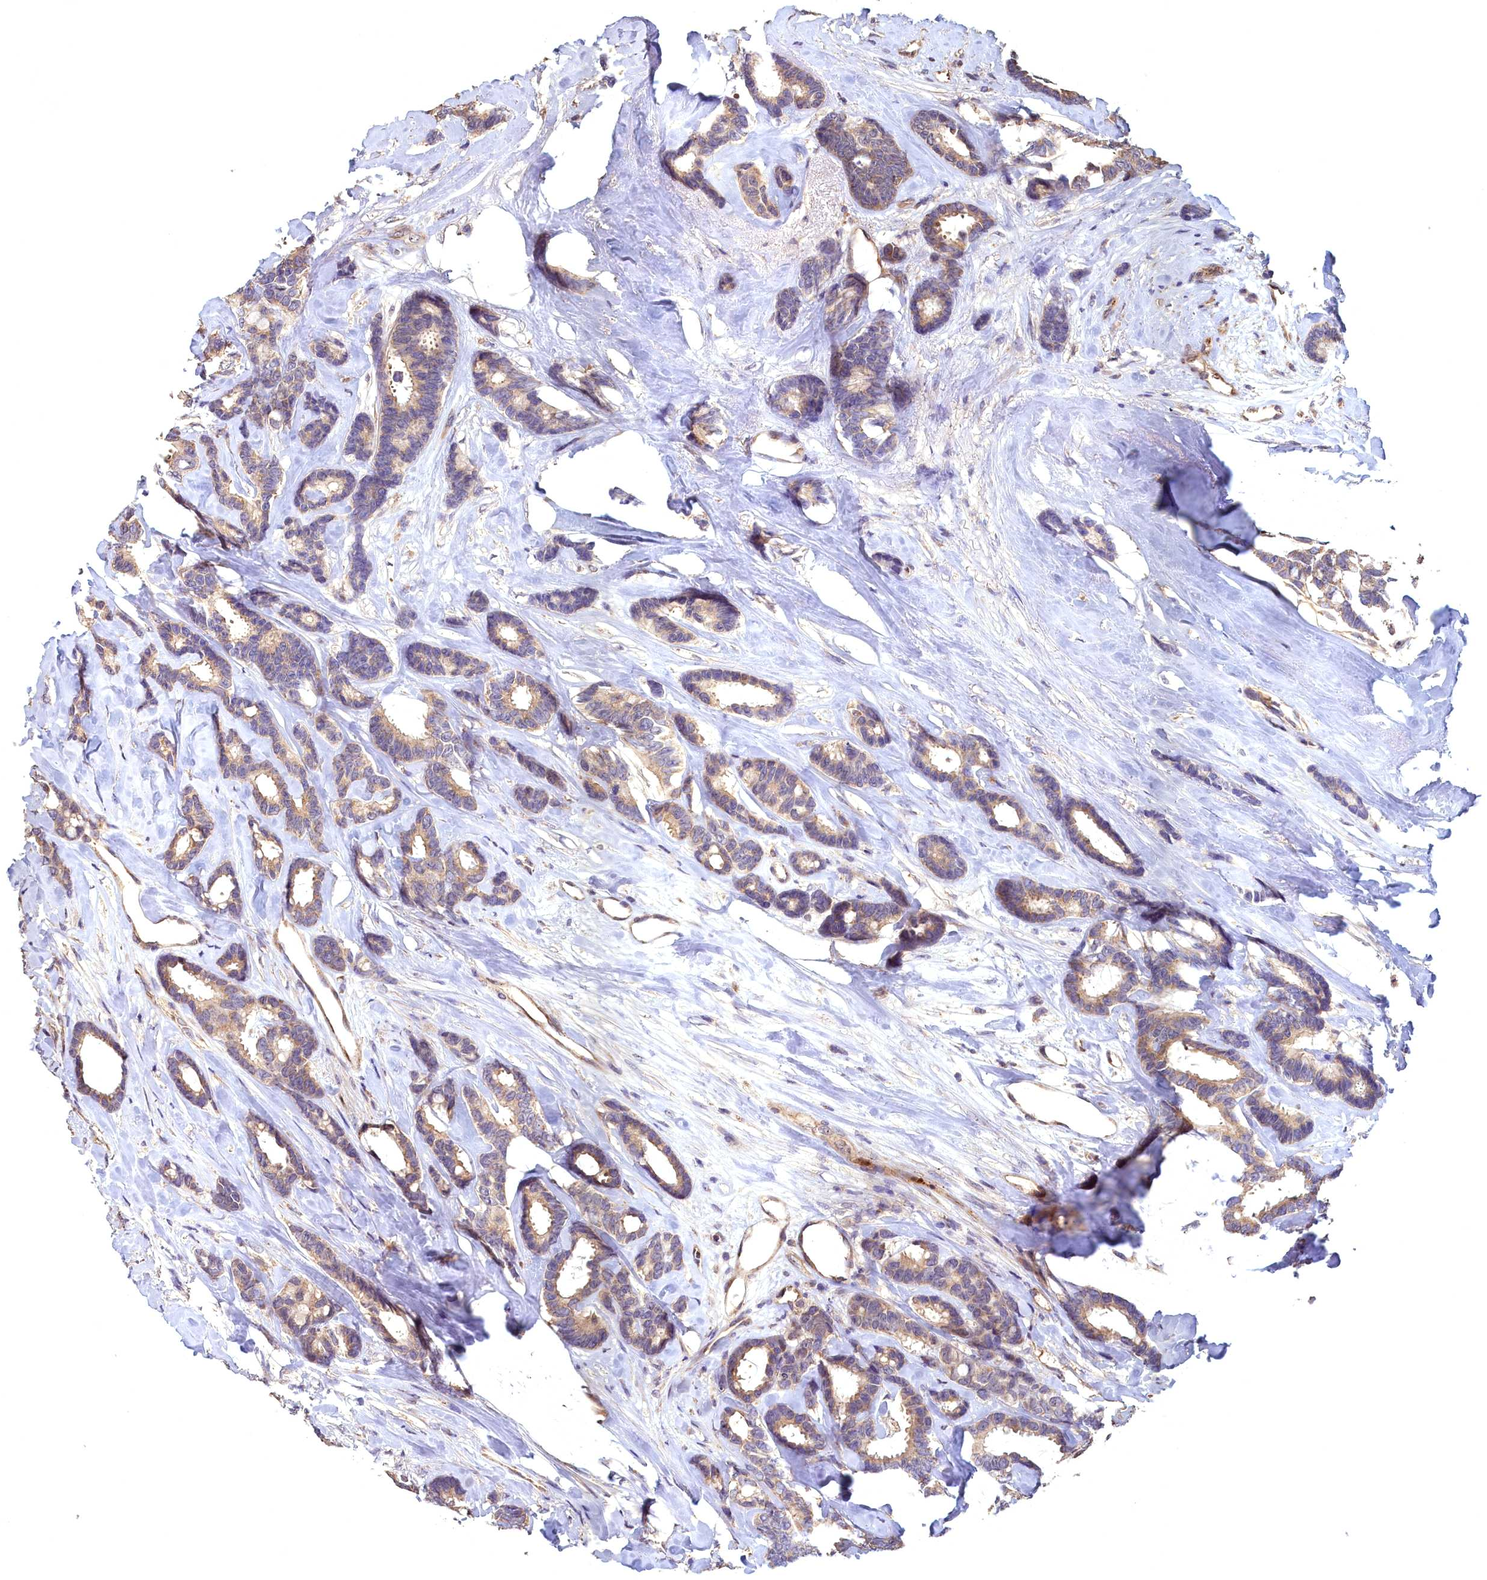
{"staining": {"intensity": "weak", "quantity": ">75%", "location": "cytoplasmic/membranous"}, "tissue": "breast cancer", "cell_type": "Tumor cells", "image_type": "cancer", "snomed": [{"axis": "morphology", "description": "Duct carcinoma"}, {"axis": "topography", "description": "Breast"}], "caption": "This is a photomicrograph of immunohistochemistry staining of breast cancer (intraductal carcinoma), which shows weak staining in the cytoplasmic/membranous of tumor cells.", "gene": "EPB41L4B", "patient": {"sex": "female", "age": 87}}